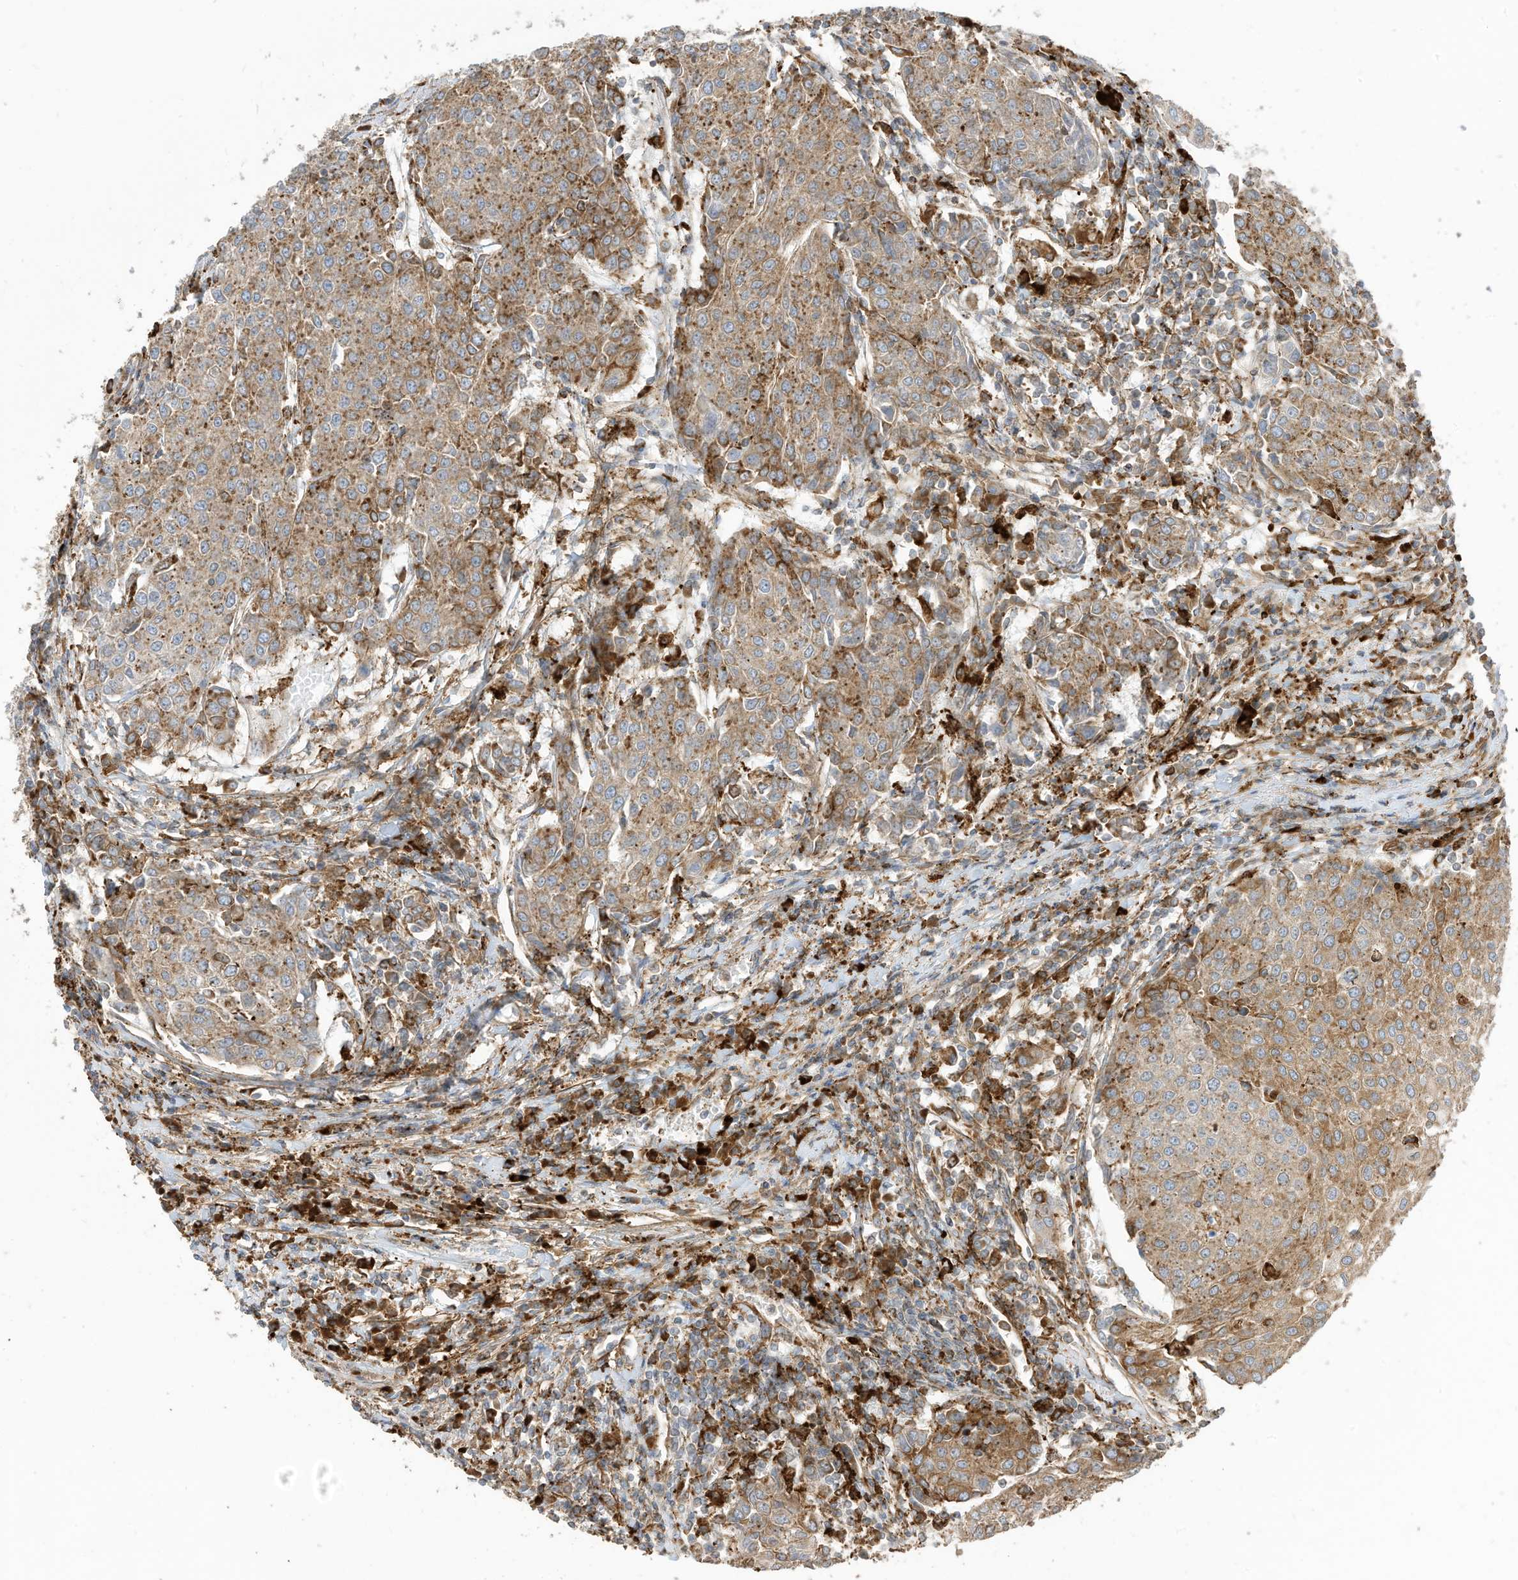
{"staining": {"intensity": "moderate", "quantity": ">75%", "location": "cytoplasmic/membranous"}, "tissue": "urothelial cancer", "cell_type": "Tumor cells", "image_type": "cancer", "snomed": [{"axis": "morphology", "description": "Urothelial carcinoma, High grade"}, {"axis": "topography", "description": "Urinary bladder"}], "caption": "Immunohistochemical staining of human urothelial carcinoma (high-grade) shows moderate cytoplasmic/membranous protein expression in about >75% of tumor cells.", "gene": "TRNAU1AP", "patient": {"sex": "female", "age": 85}}